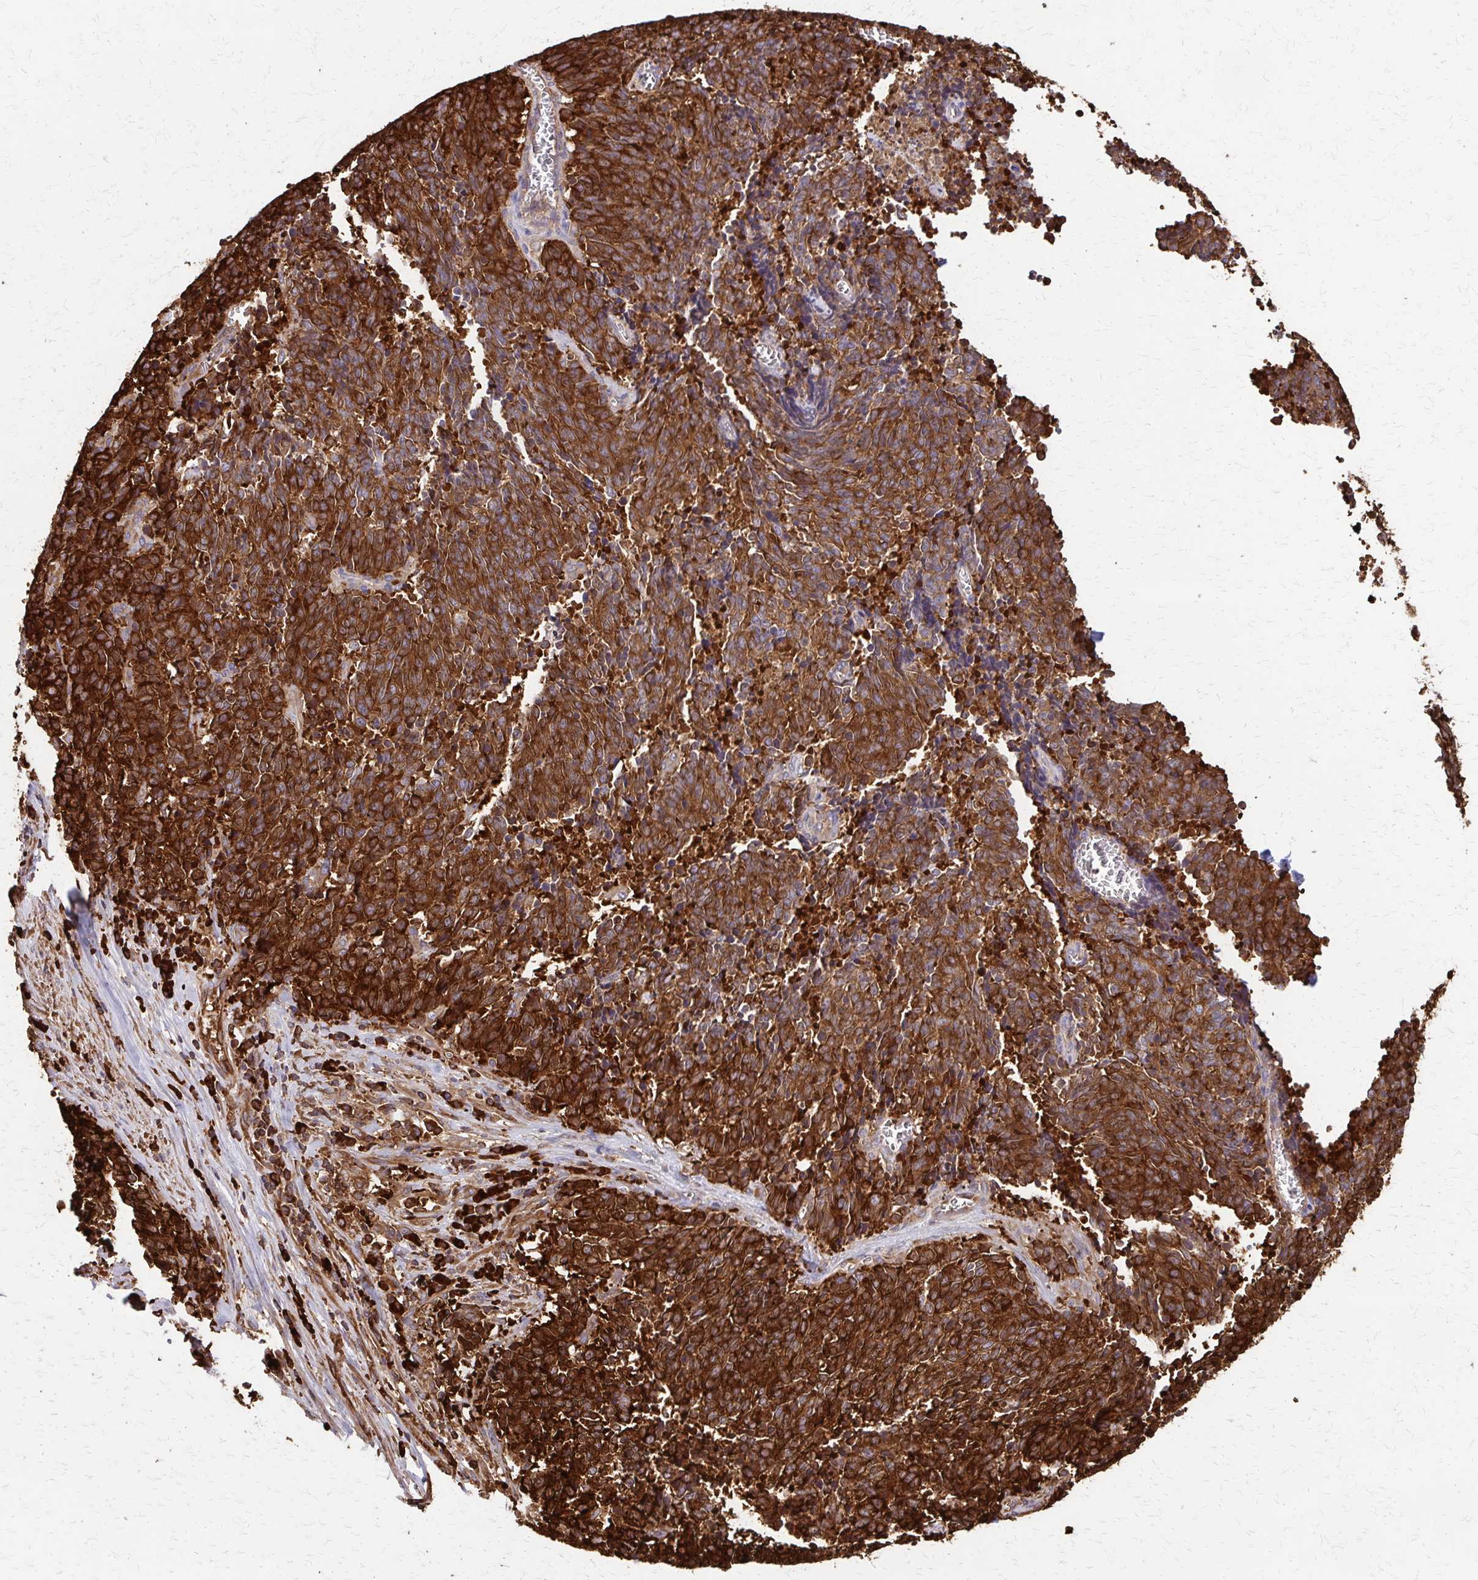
{"staining": {"intensity": "strong", "quantity": ">75%", "location": "cytoplasmic/membranous"}, "tissue": "cervical cancer", "cell_type": "Tumor cells", "image_type": "cancer", "snomed": [{"axis": "morphology", "description": "Squamous cell carcinoma, NOS"}, {"axis": "topography", "description": "Cervix"}], "caption": "An immunohistochemistry micrograph of neoplastic tissue is shown. Protein staining in brown highlights strong cytoplasmic/membranous positivity in cervical cancer (squamous cell carcinoma) within tumor cells. The staining is performed using DAB (3,3'-diaminobenzidine) brown chromogen to label protein expression. The nuclei are counter-stained blue using hematoxylin.", "gene": "EEF2", "patient": {"sex": "female", "age": 29}}